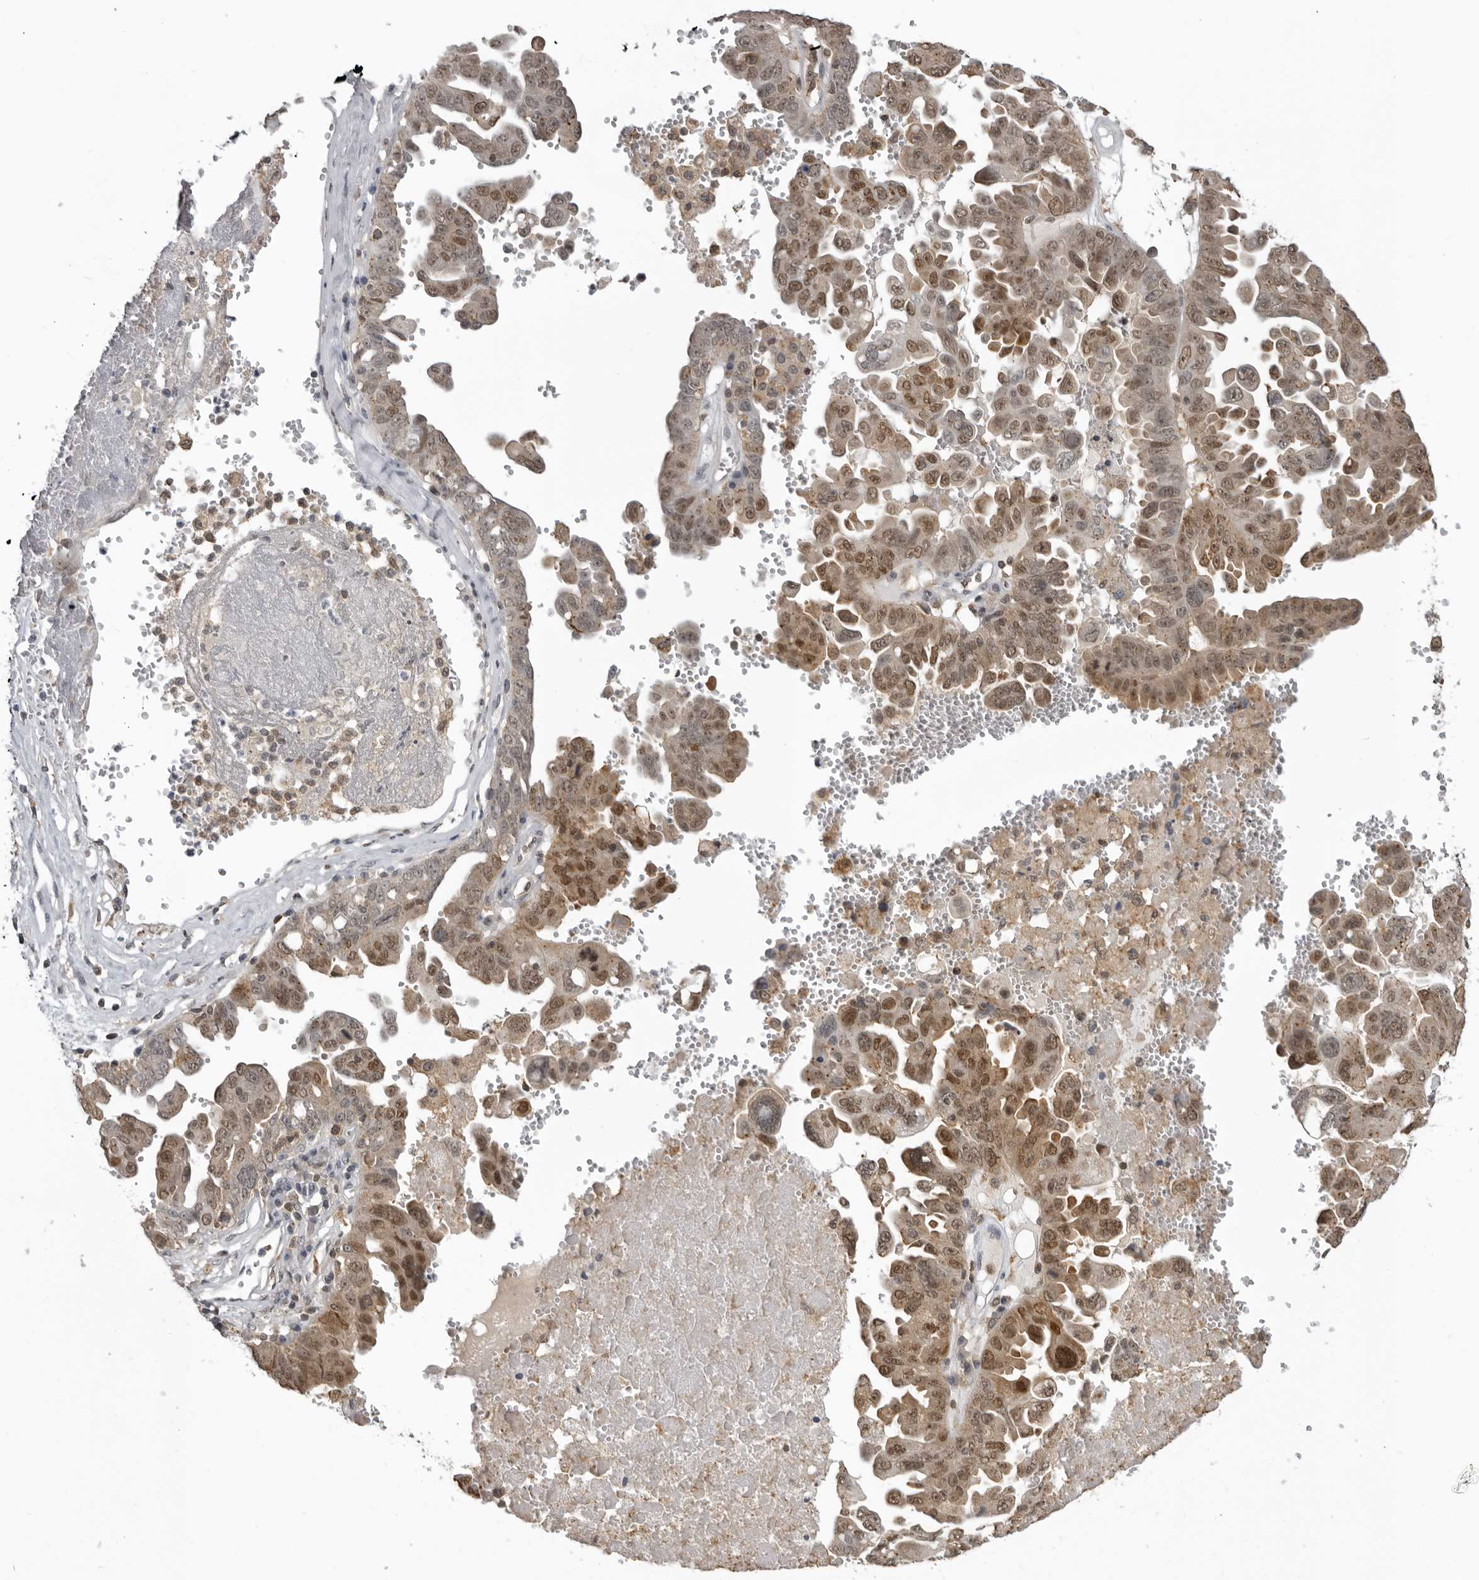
{"staining": {"intensity": "moderate", "quantity": ">75%", "location": "cytoplasmic/membranous,nuclear"}, "tissue": "ovarian cancer", "cell_type": "Tumor cells", "image_type": "cancer", "snomed": [{"axis": "morphology", "description": "Carcinoma, endometroid"}, {"axis": "topography", "description": "Ovary"}], "caption": "About >75% of tumor cells in ovarian cancer (endometroid carcinoma) display moderate cytoplasmic/membranous and nuclear protein staining as visualized by brown immunohistochemical staining.", "gene": "PDCL3", "patient": {"sex": "female", "age": 62}}